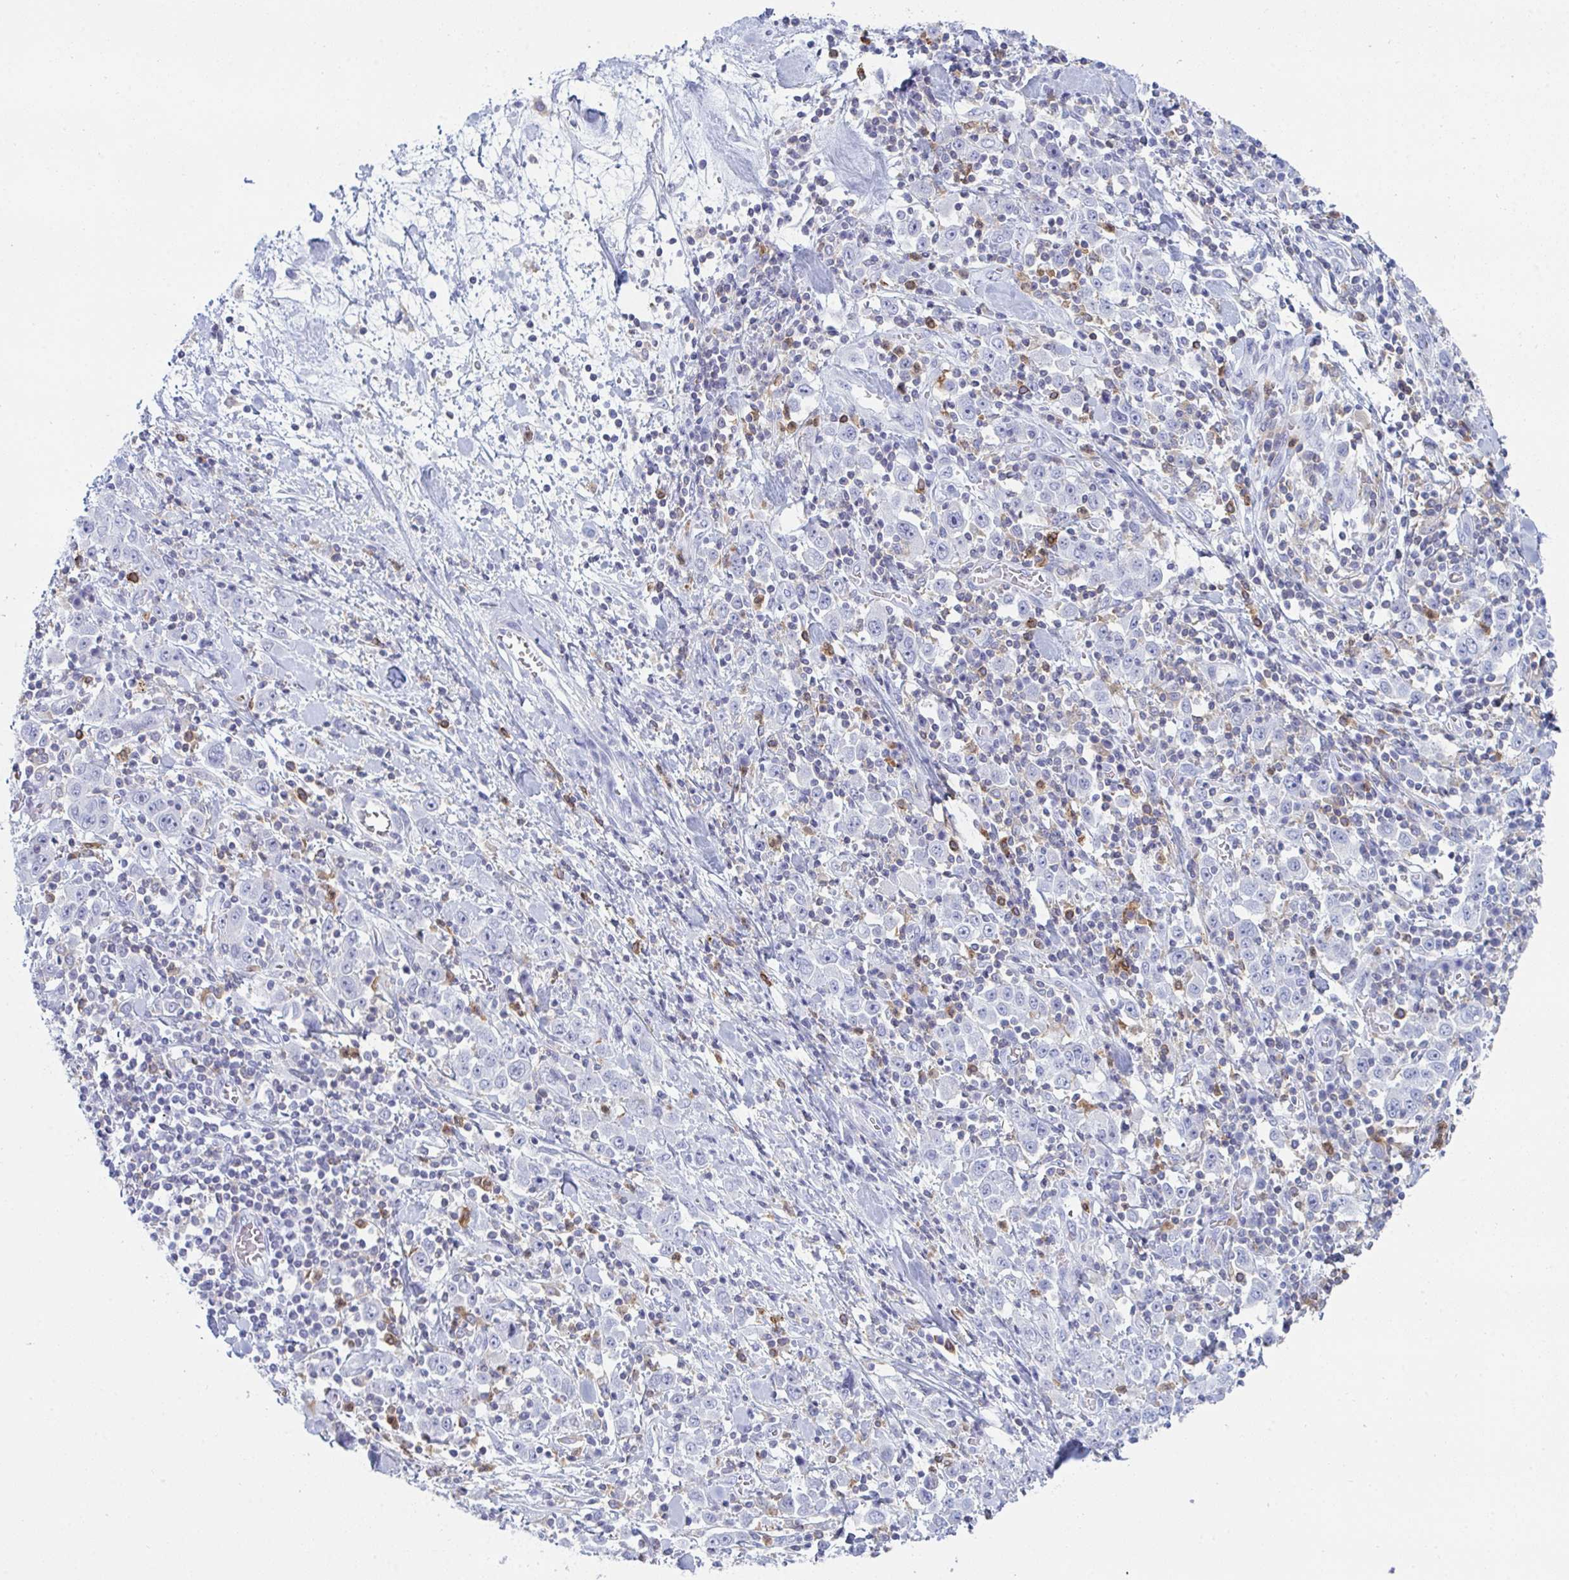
{"staining": {"intensity": "negative", "quantity": "none", "location": "none"}, "tissue": "stomach cancer", "cell_type": "Tumor cells", "image_type": "cancer", "snomed": [{"axis": "morphology", "description": "Normal tissue, NOS"}, {"axis": "morphology", "description": "Adenocarcinoma, NOS"}, {"axis": "topography", "description": "Stomach, upper"}, {"axis": "topography", "description": "Stomach"}], "caption": "Stomach cancer (adenocarcinoma) was stained to show a protein in brown. There is no significant staining in tumor cells.", "gene": "MYO1F", "patient": {"sex": "male", "age": 59}}